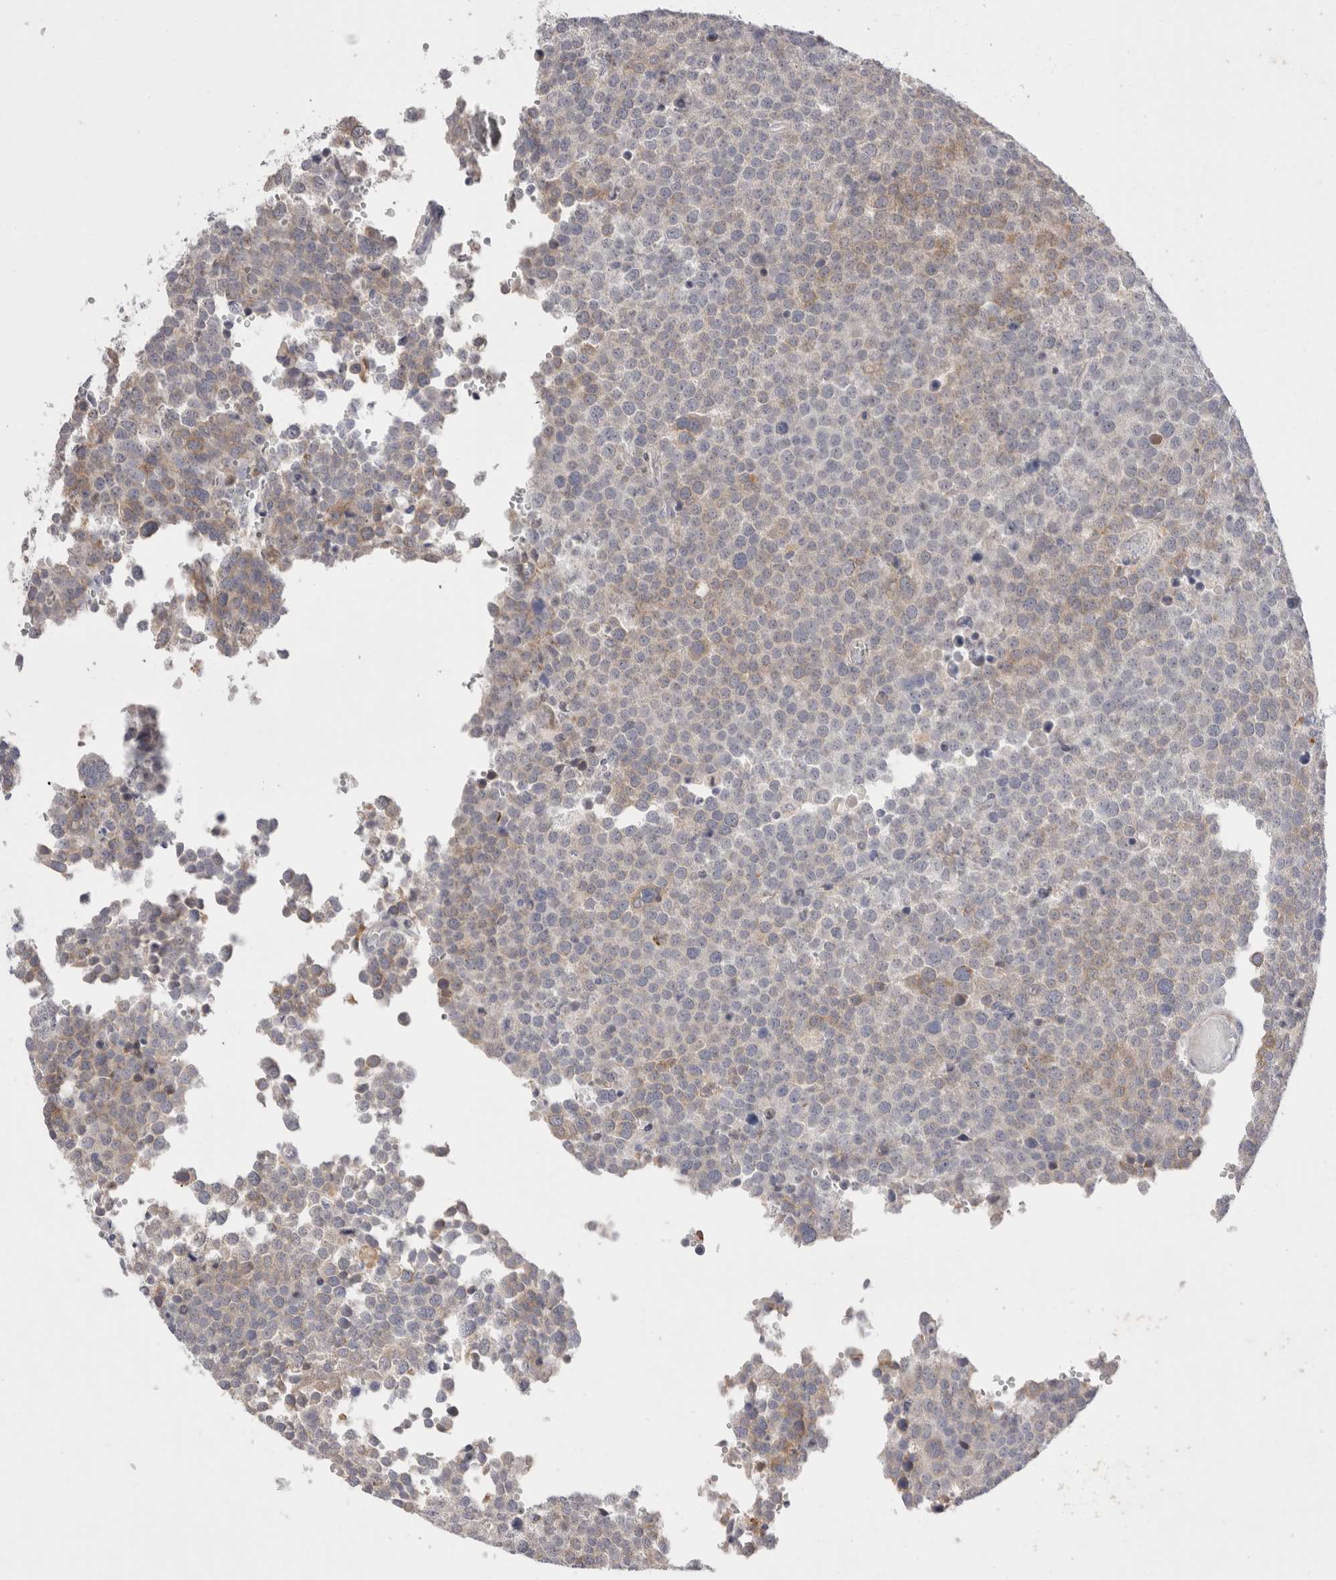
{"staining": {"intensity": "weak", "quantity": "<25%", "location": "cytoplasmic/membranous"}, "tissue": "testis cancer", "cell_type": "Tumor cells", "image_type": "cancer", "snomed": [{"axis": "morphology", "description": "Seminoma, NOS"}, {"axis": "topography", "description": "Testis"}], "caption": "The IHC photomicrograph has no significant expression in tumor cells of testis cancer tissue.", "gene": "SPINK2", "patient": {"sex": "male", "age": 71}}